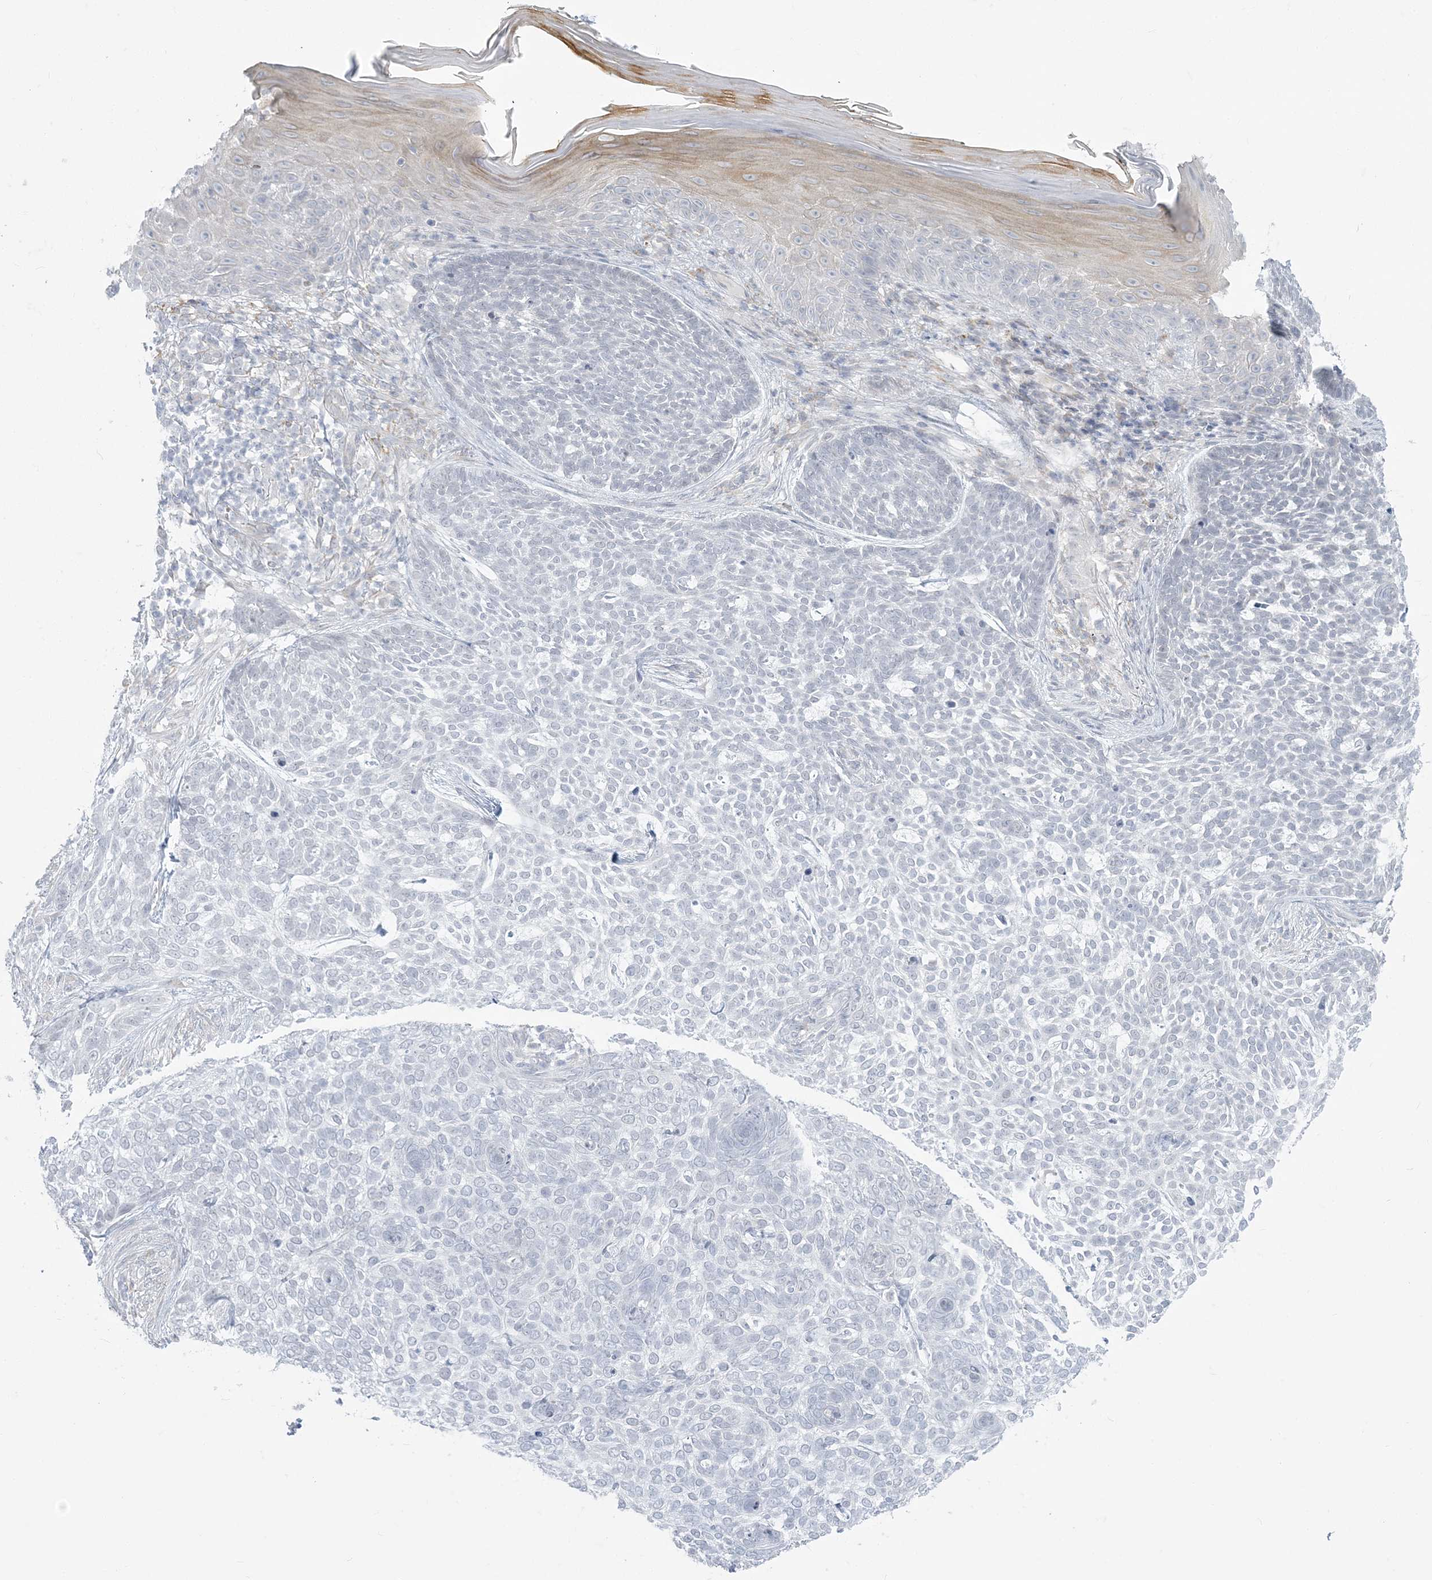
{"staining": {"intensity": "negative", "quantity": "none", "location": "none"}, "tissue": "skin cancer", "cell_type": "Tumor cells", "image_type": "cancer", "snomed": [{"axis": "morphology", "description": "Basal cell carcinoma"}, {"axis": "topography", "description": "Skin"}], "caption": "Skin cancer was stained to show a protein in brown. There is no significant staining in tumor cells. The staining is performed using DAB brown chromogen with nuclei counter-stained in using hematoxylin.", "gene": "ZC3H6", "patient": {"sex": "female", "age": 64}}